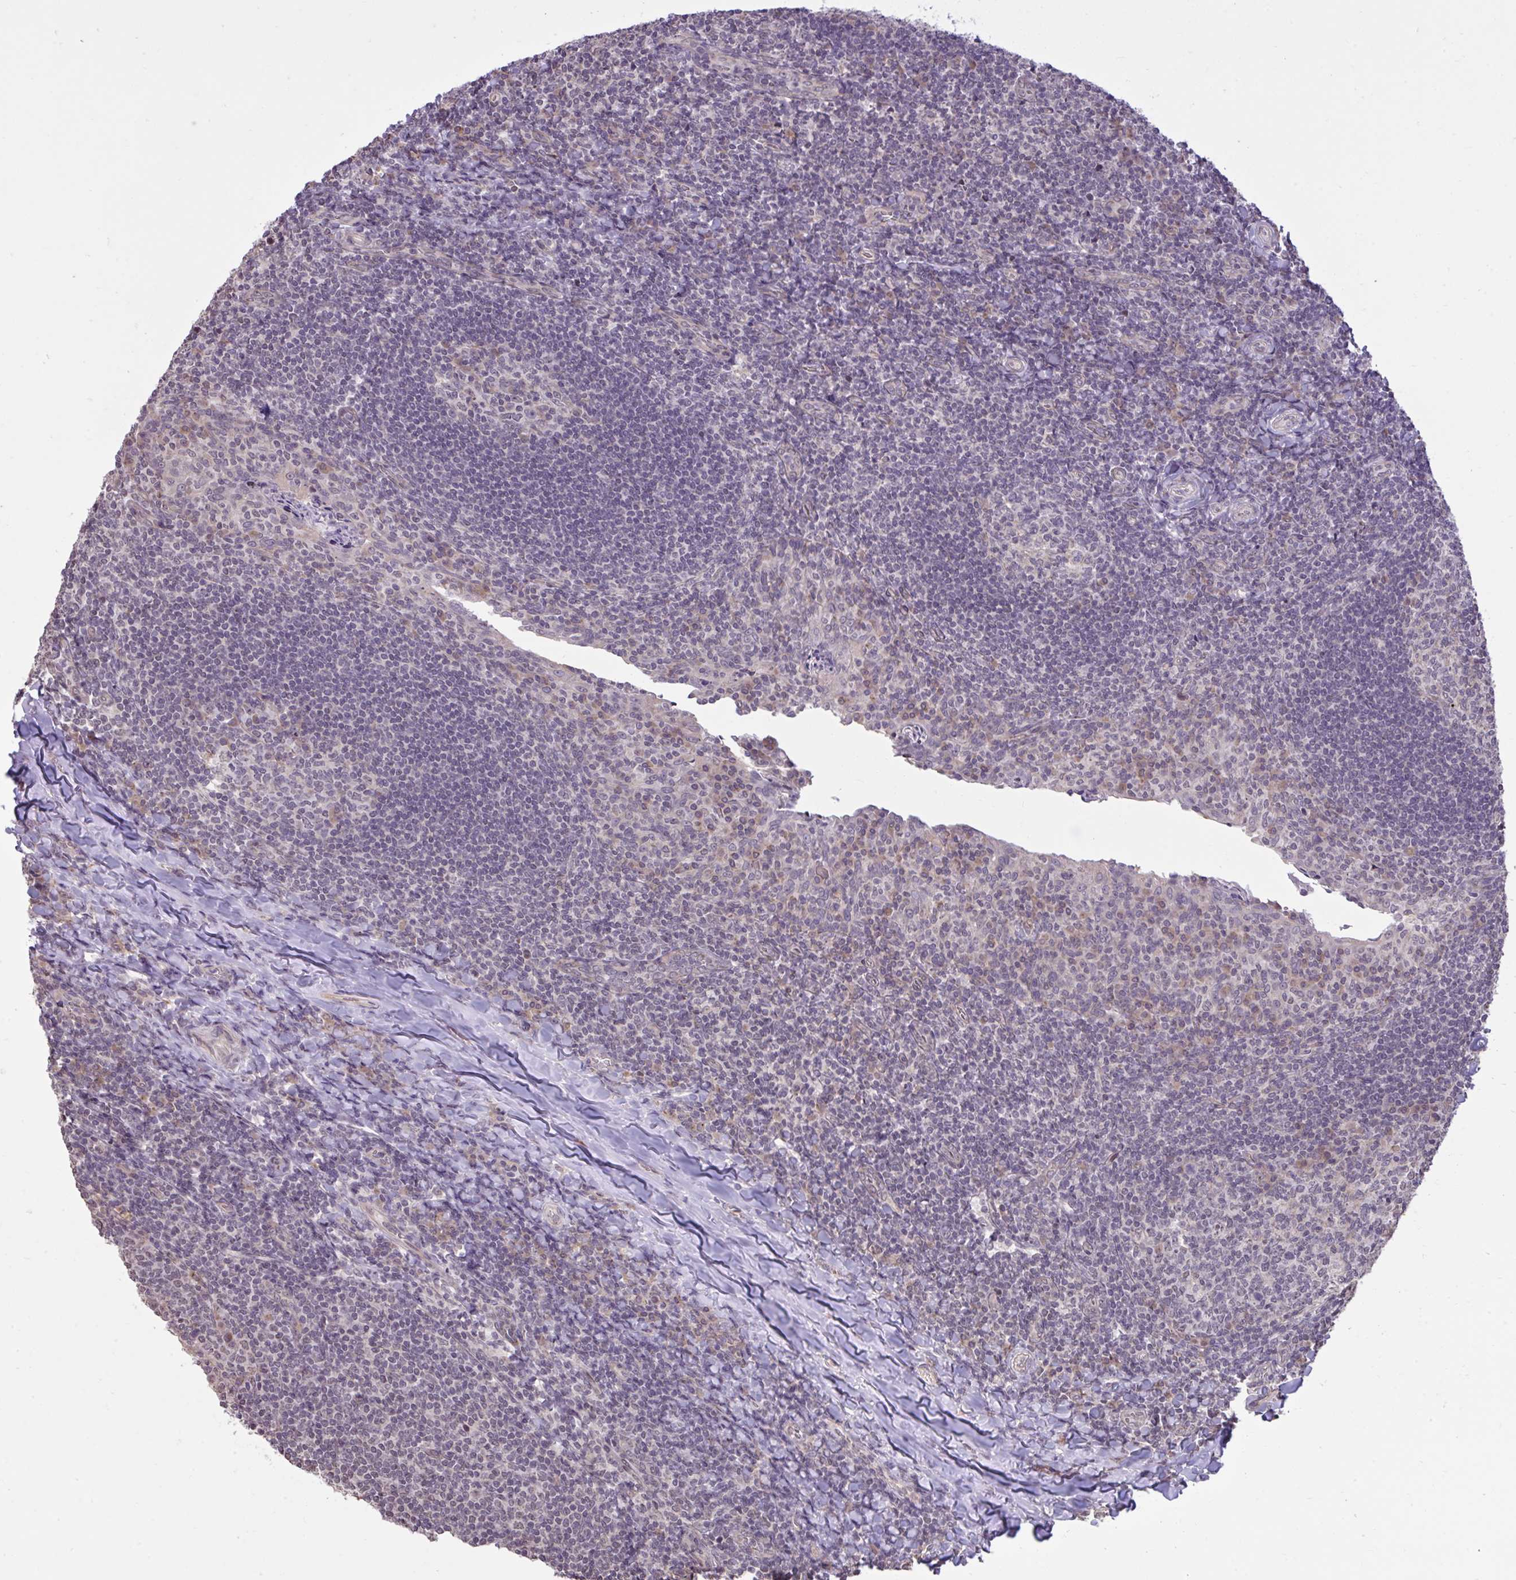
{"staining": {"intensity": "weak", "quantity": "<25%", "location": "cytoplasmic/membranous"}, "tissue": "tonsil", "cell_type": "Germinal center cells", "image_type": "normal", "snomed": [{"axis": "morphology", "description": "Normal tissue, NOS"}, {"axis": "topography", "description": "Tonsil"}], "caption": "This is an immunohistochemistry (IHC) micrograph of benign human tonsil. There is no expression in germinal center cells.", "gene": "CYP20A1", "patient": {"sex": "male", "age": 17}}